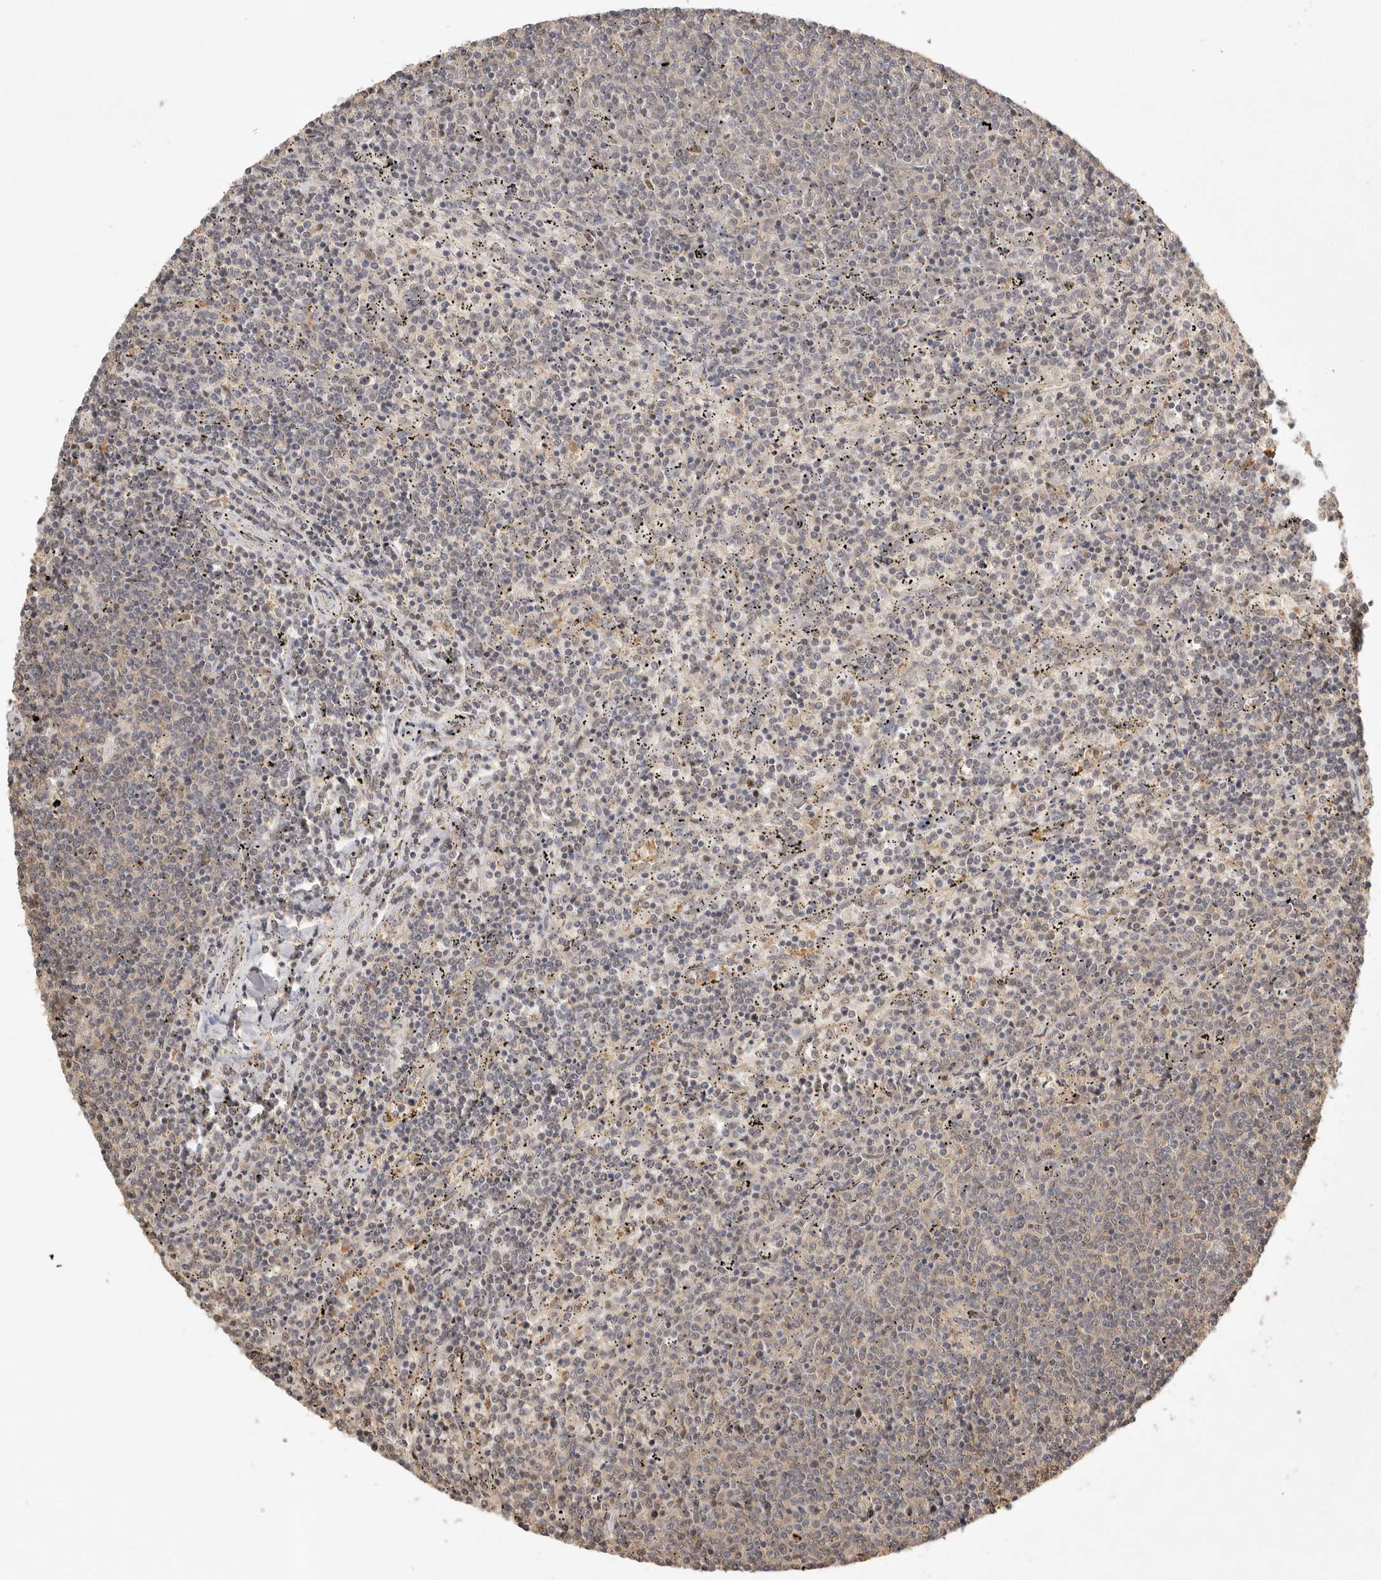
{"staining": {"intensity": "weak", "quantity": "<25%", "location": "nuclear"}, "tissue": "lymphoma", "cell_type": "Tumor cells", "image_type": "cancer", "snomed": [{"axis": "morphology", "description": "Malignant lymphoma, non-Hodgkin's type, Low grade"}, {"axis": "topography", "description": "Spleen"}], "caption": "IHC of human lymphoma displays no expression in tumor cells.", "gene": "PSMA5", "patient": {"sex": "female", "age": 50}}